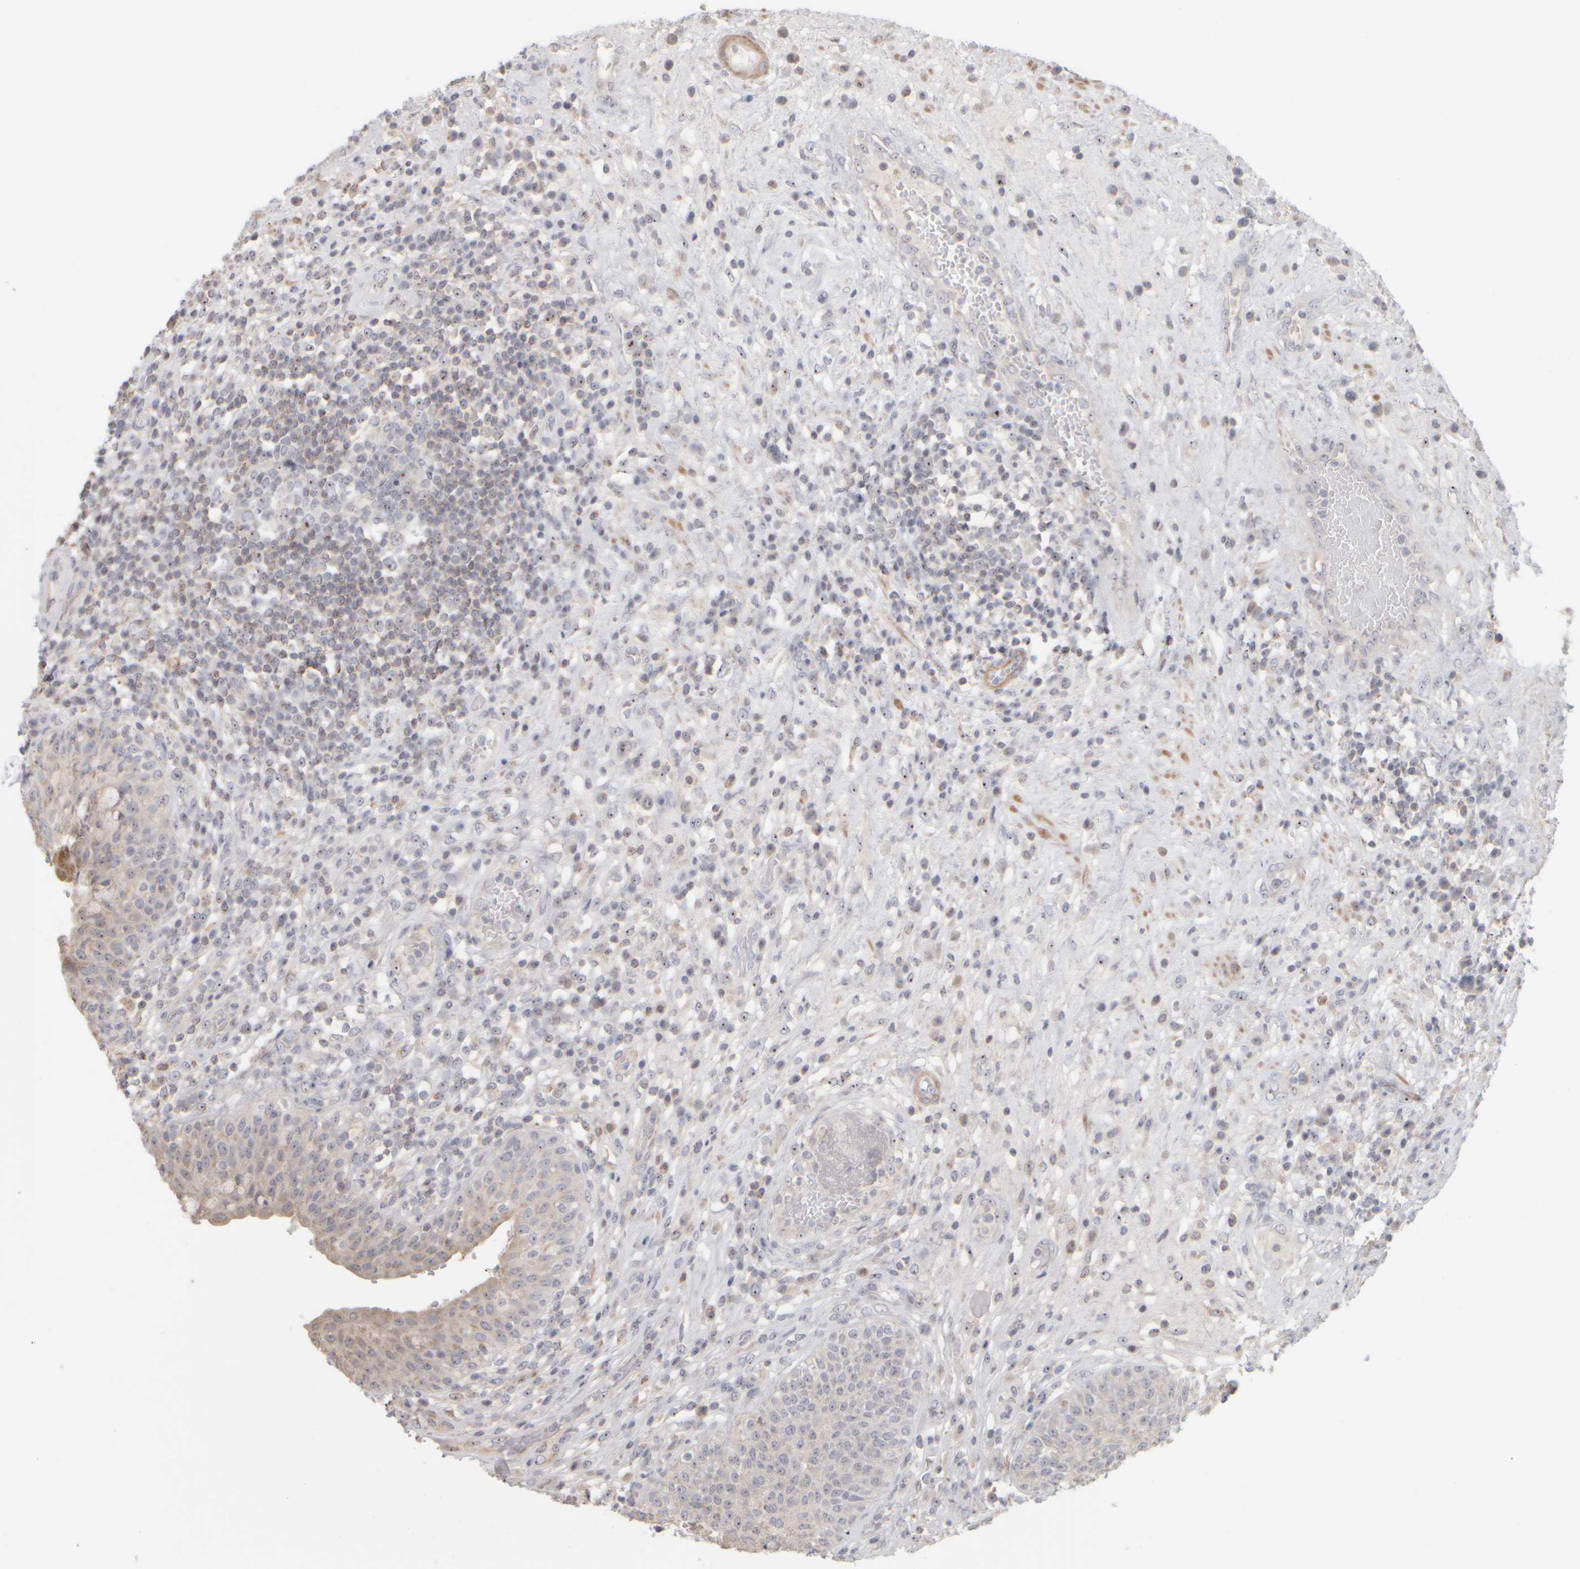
{"staining": {"intensity": "moderate", "quantity": ">75%", "location": "nuclear"}, "tissue": "urinary bladder", "cell_type": "Urothelial cells", "image_type": "normal", "snomed": [{"axis": "morphology", "description": "Normal tissue, NOS"}, {"axis": "topography", "description": "Urinary bladder"}], "caption": "This histopathology image shows immunohistochemistry (IHC) staining of unremarkable urinary bladder, with medium moderate nuclear positivity in approximately >75% of urothelial cells.", "gene": "DCXR", "patient": {"sex": "female", "age": 62}}